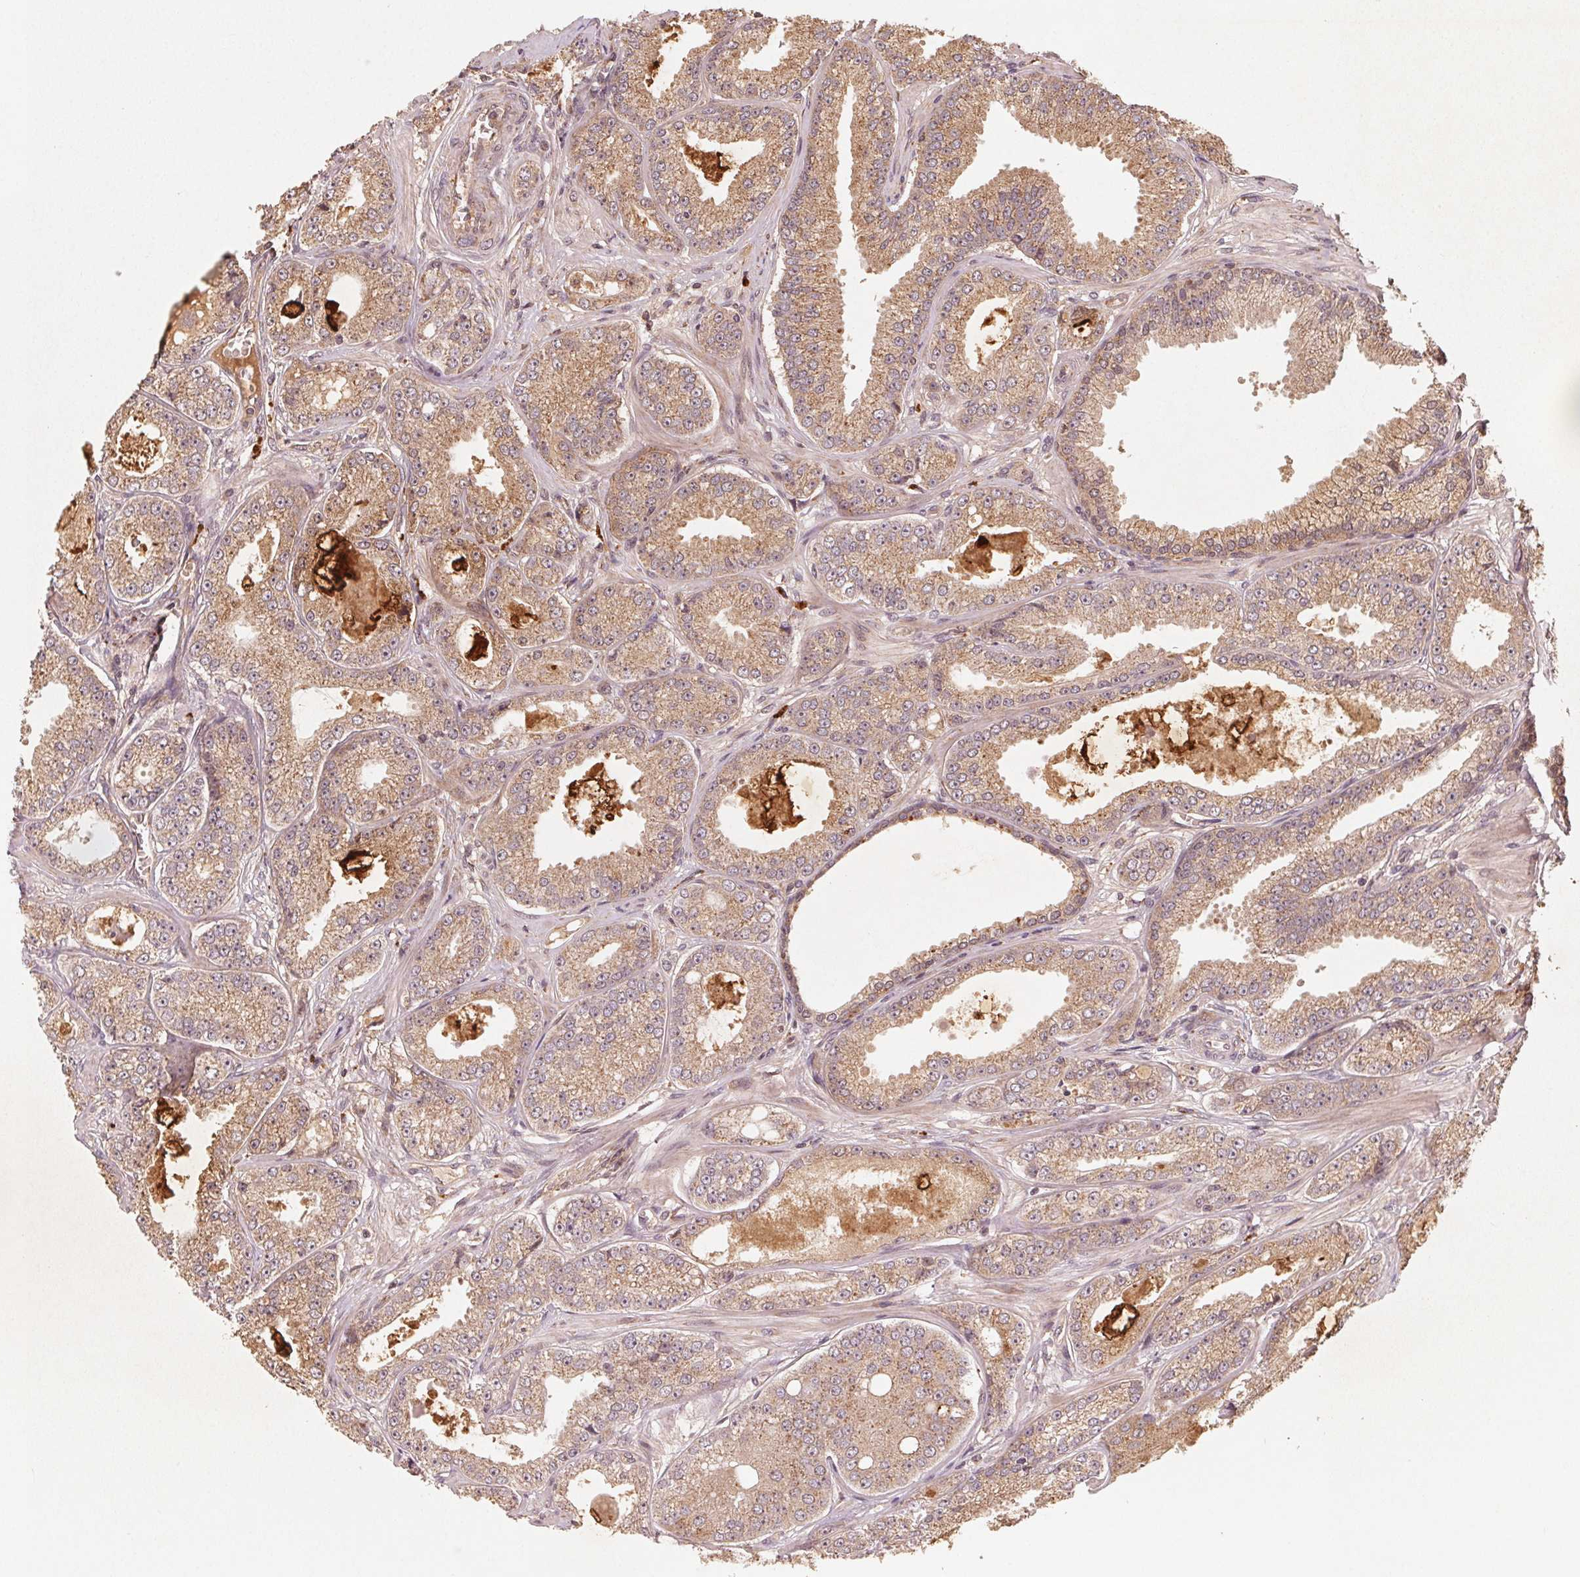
{"staining": {"intensity": "moderate", "quantity": "25%-75%", "location": "cytoplasmic/membranous"}, "tissue": "prostate cancer", "cell_type": "Tumor cells", "image_type": "cancer", "snomed": [{"axis": "morphology", "description": "Adenocarcinoma, NOS"}, {"axis": "topography", "description": "Prostate"}], "caption": "Prostate cancer (adenocarcinoma) tissue displays moderate cytoplasmic/membranous staining in approximately 25%-75% of tumor cells, visualized by immunohistochemistry.", "gene": "WBP2", "patient": {"sex": "male", "age": 64}}